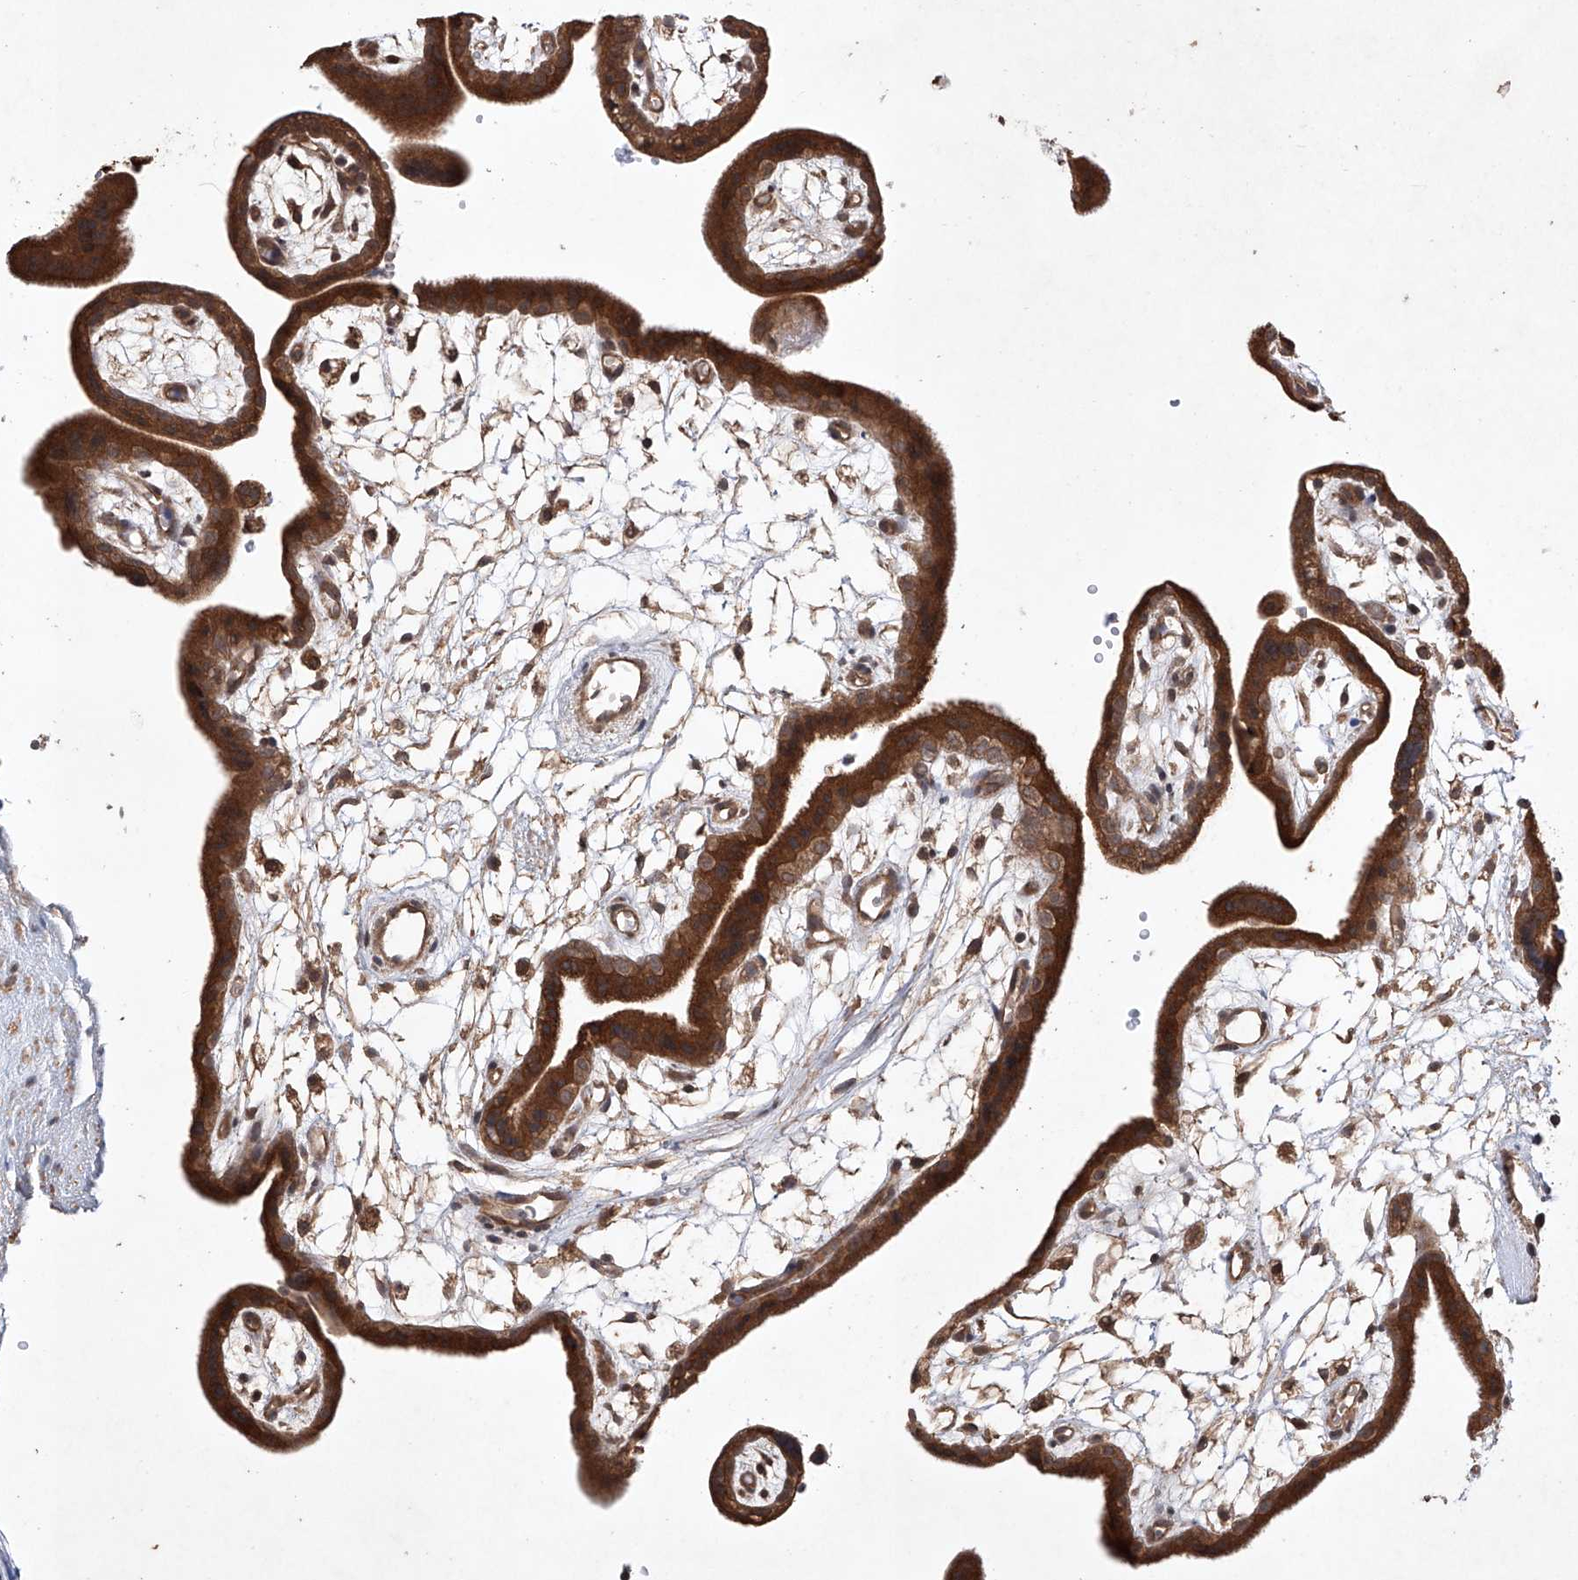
{"staining": {"intensity": "moderate", "quantity": ">75%", "location": "cytoplasmic/membranous"}, "tissue": "placenta", "cell_type": "Decidual cells", "image_type": "normal", "snomed": [{"axis": "morphology", "description": "Normal tissue, NOS"}, {"axis": "topography", "description": "Placenta"}], "caption": "About >75% of decidual cells in unremarkable placenta display moderate cytoplasmic/membranous protein positivity as visualized by brown immunohistochemical staining.", "gene": "LURAP1", "patient": {"sex": "female", "age": 18}}